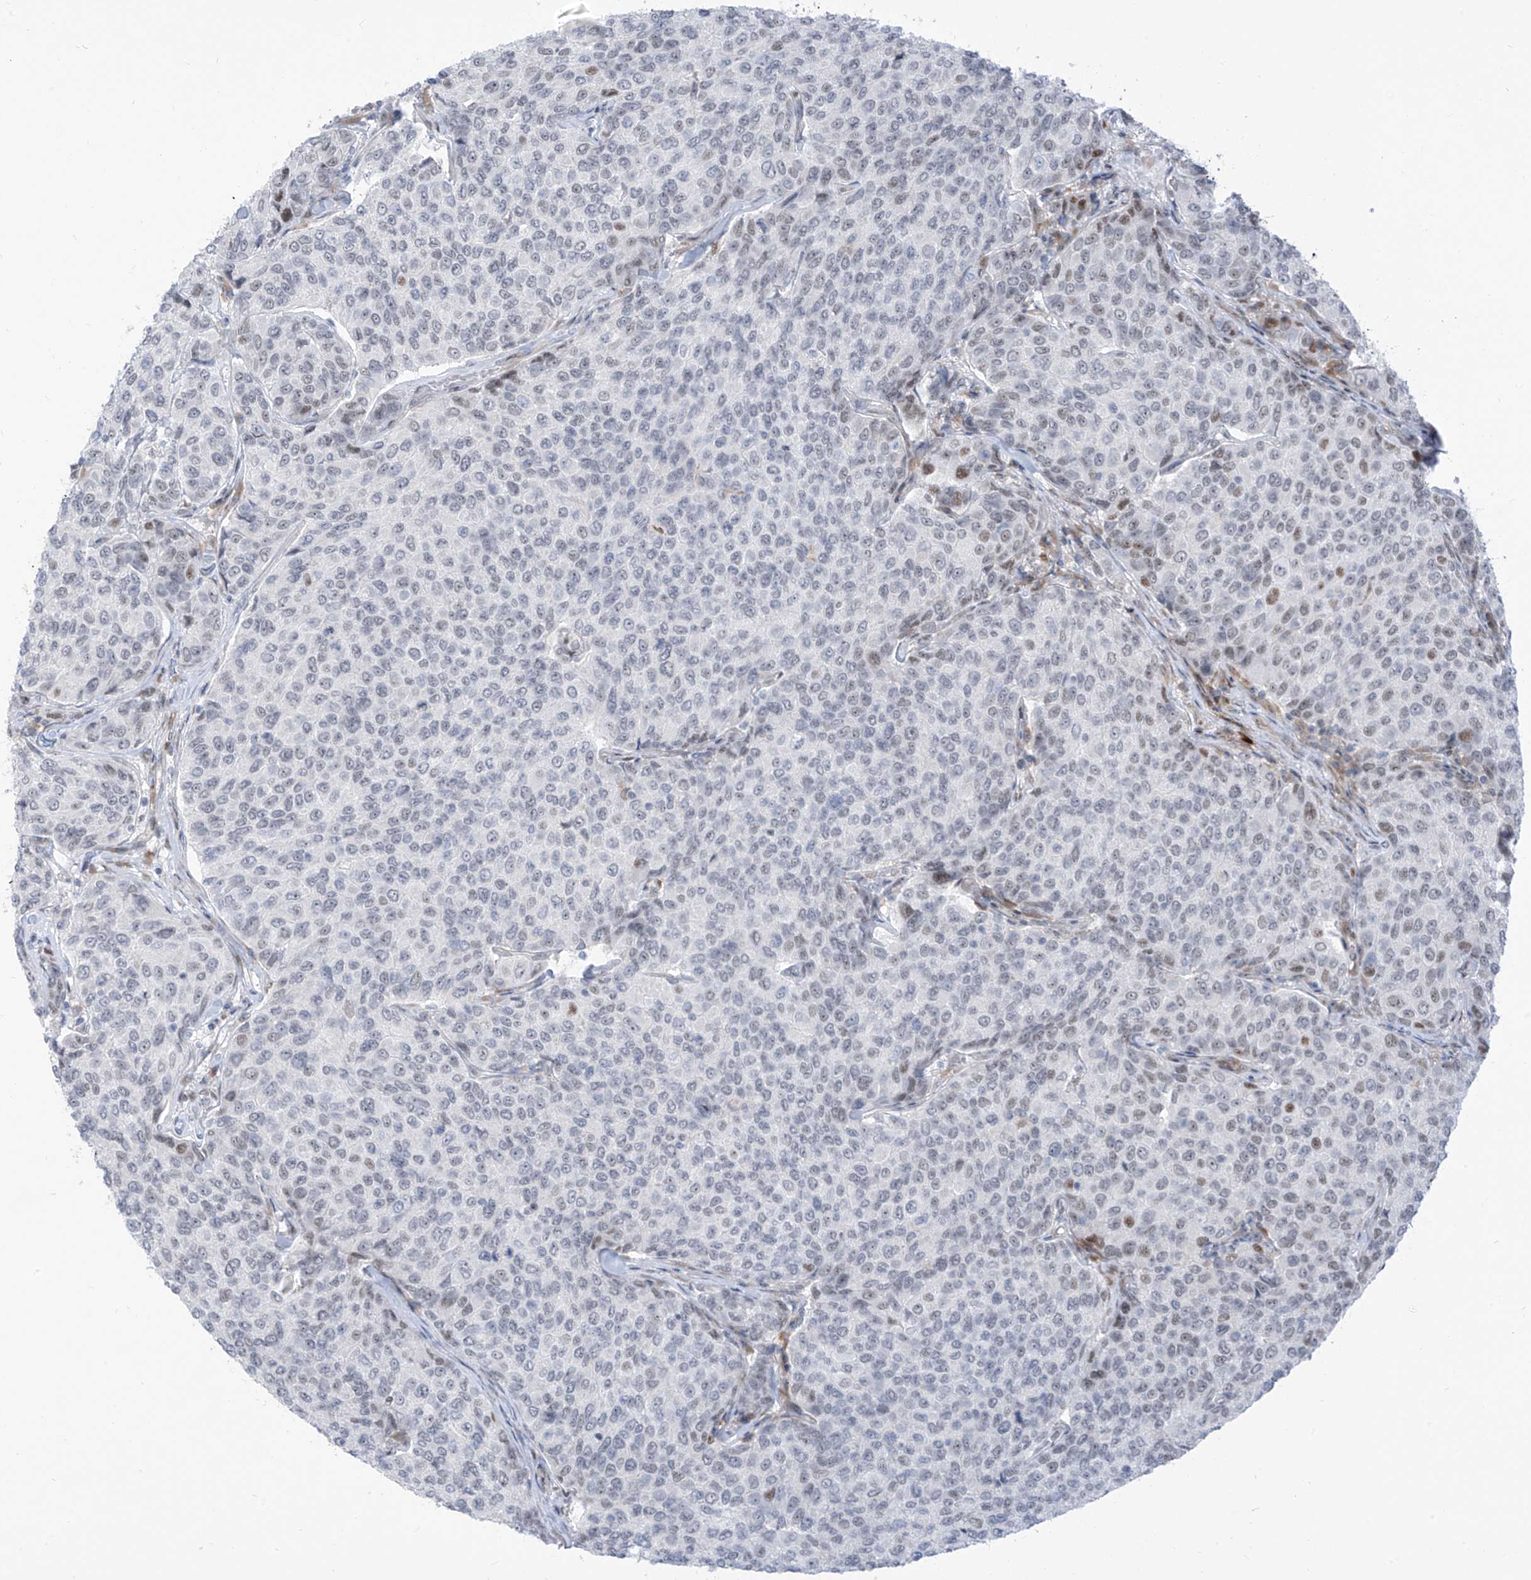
{"staining": {"intensity": "moderate", "quantity": "<25%", "location": "nuclear"}, "tissue": "breast cancer", "cell_type": "Tumor cells", "image_type": "cancer", "snomed": [{"axis": "morphology", "description": "Duct carcinoma"}, {"axis": "topography", "description": "Breast"}], "caption": "Immunohistochemistry (IHC) photomicrograph of neoplastic tissue: breast cancer (invasive ductal carcinoma) stained using immunohistochemistry (IHC) shows low levels of moderate protein expression localized specifically in the nuclear of tumor cells, appearing as a nuclear brown color.", "gene": "LIN9", "patient": {"sex": "female", "age": 55}}